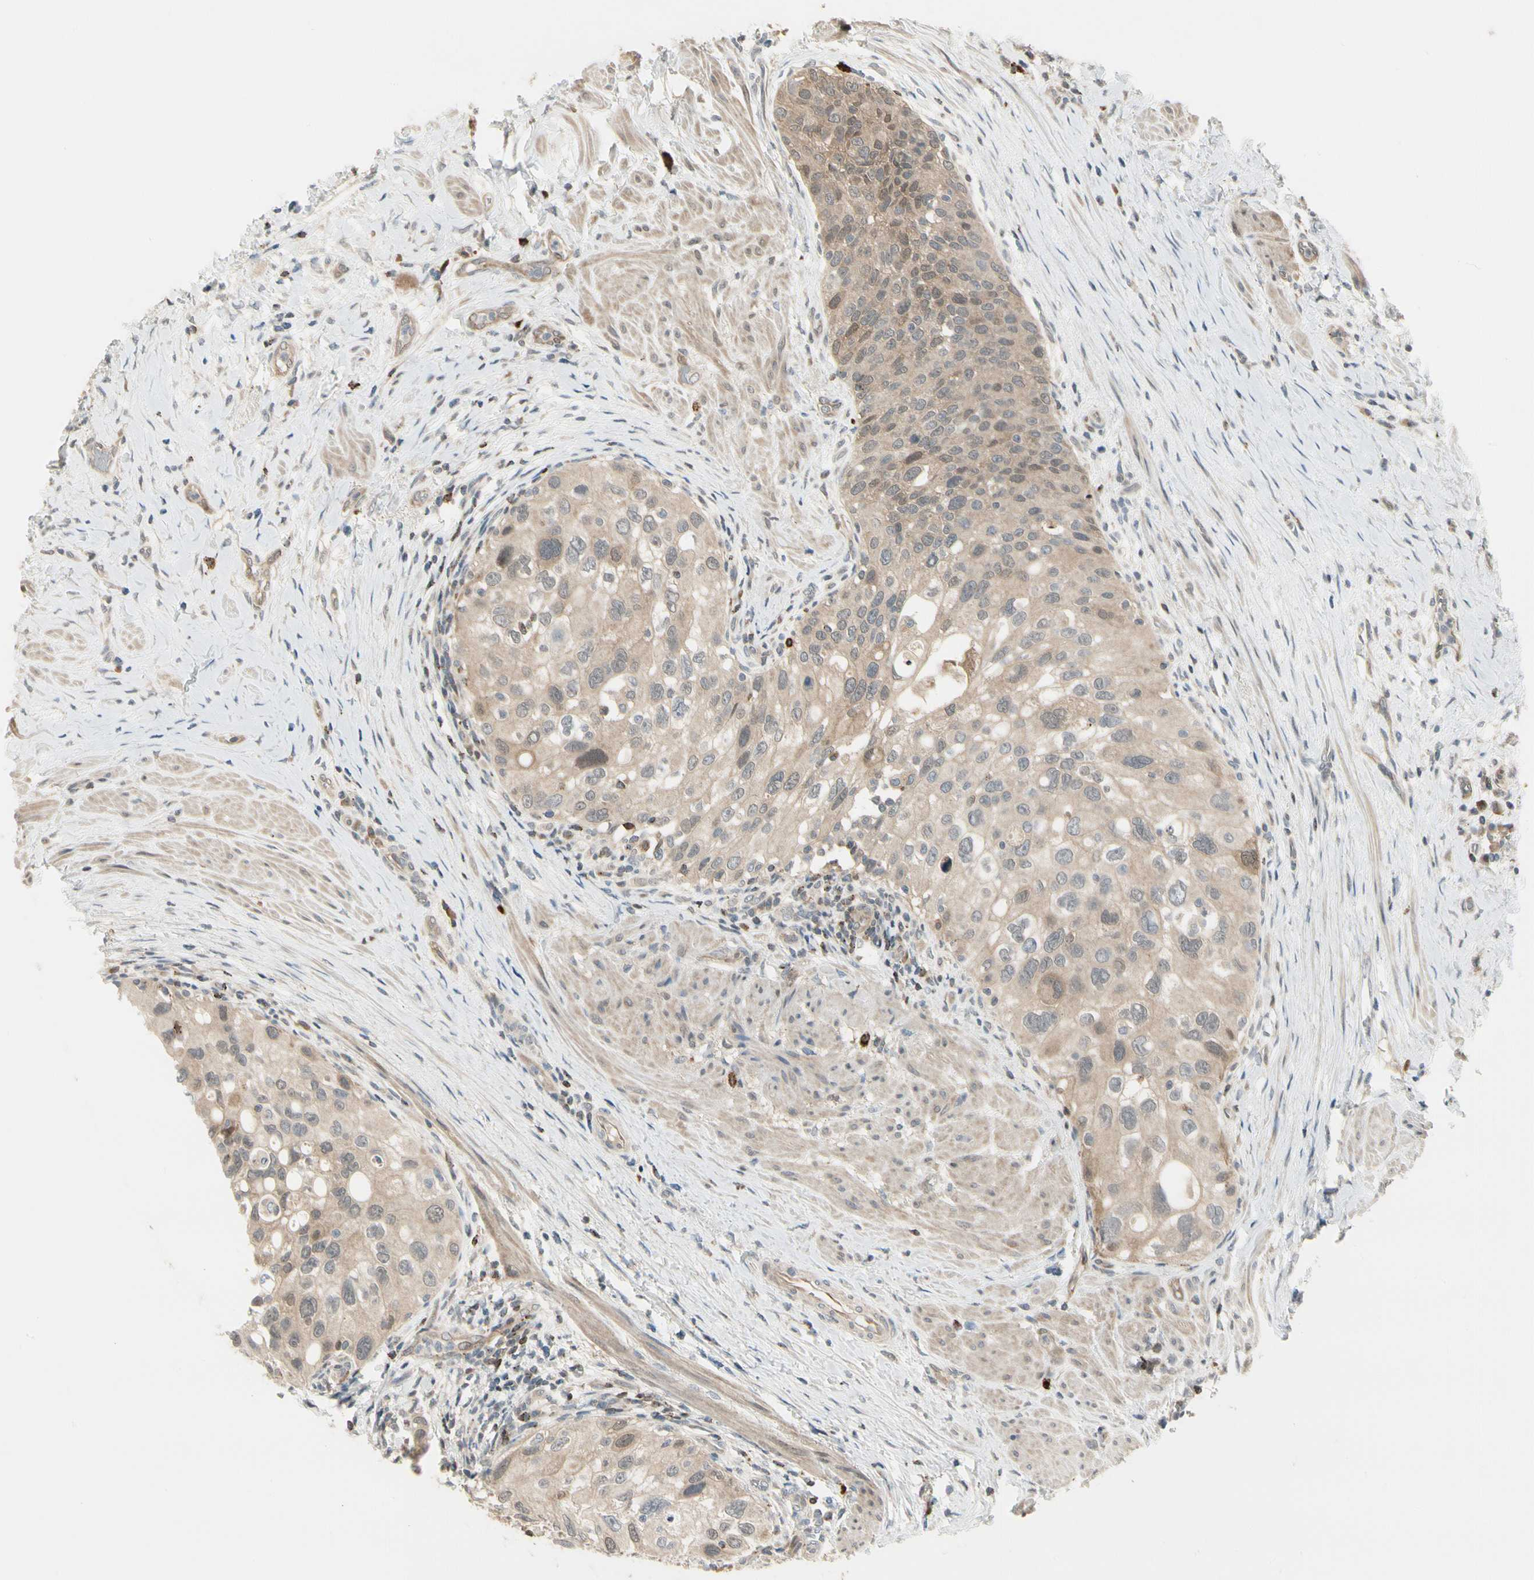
{"staining": {"intensity": "weak", "quantity": ">75%", "location": "cytoplasmic/membranous"}, "tissue": "urothelial cancer", "cell_type": "Tumor cells", "image_type": "cancer", "snomed": [{"axis": "morphology", "description": "Urothelial carcinoma, High grade"}, {"axis": "topography", "description": "Urinary bladder"}], "caption": "A brown stain shows weak cytoplasmic/membranous staining of a protein in urothelial cancer tumor cells. Immunohistochemistry stains the protein of interest in brown and the nuclei are stained blue.", "gene": "EVC", "patient": {"sex": "female", "age": 56}}